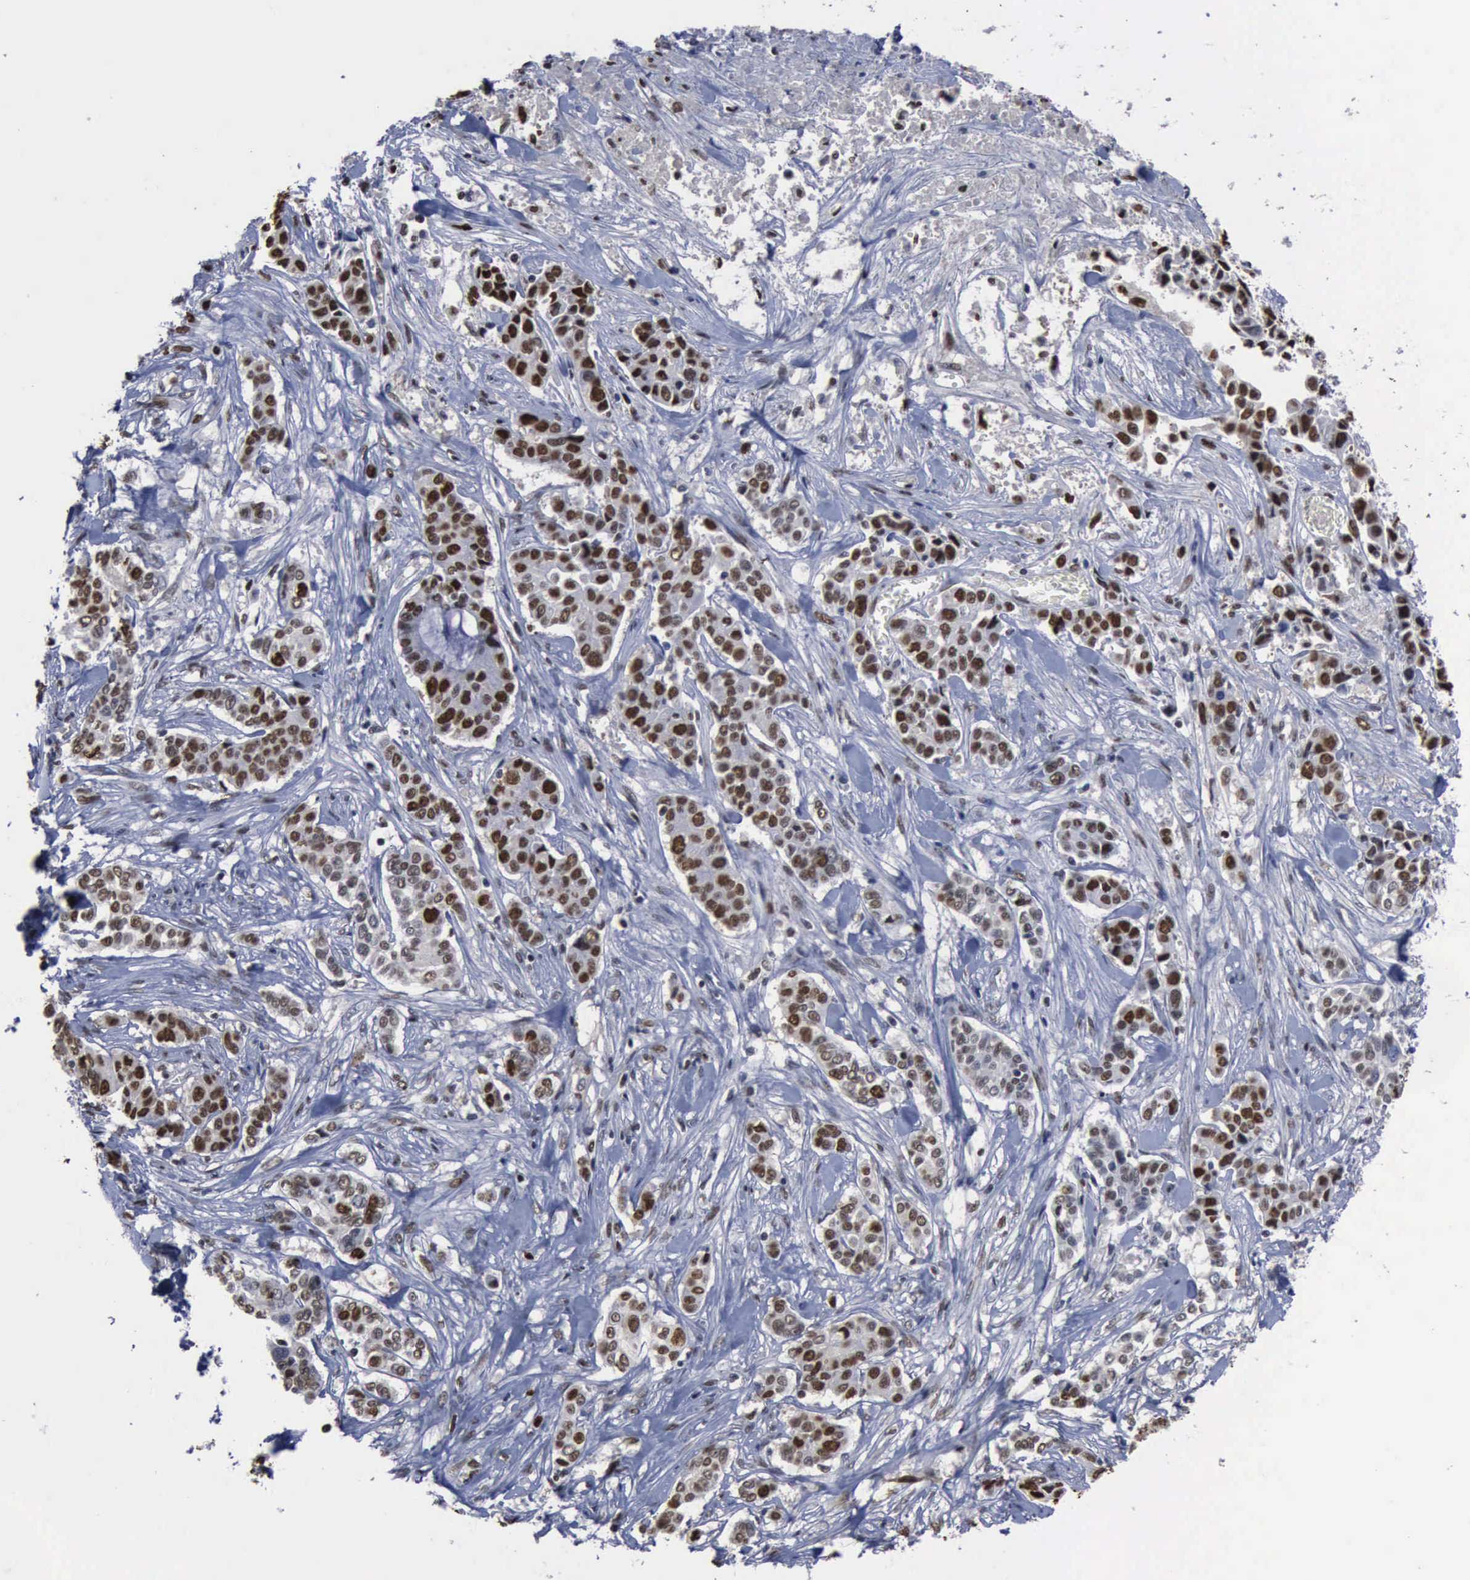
{"staining": {"intensity": "moderate", "quantity": "25%-75%", "location": "nuclear"}, "tissue": "pancreatic cancer", "cell_type": "Tumor cells", "image_type": "cancer", "snomed": [{"axis": "morphology", "description": "Adenocarcinoma, NOS"}, {"axis": "topography", "description": "Pancreas"}], "caption": "Pancreatic cancer (adenocarcinoma) stained with DAB (3,3'-diaminobenzidine) immunohistochemistry shows medium levels of moderate nuclear staining in about 25%-75% of tumor cells.", "gene": "PCNA", "patient": {"sex": "female", "age": 52}}